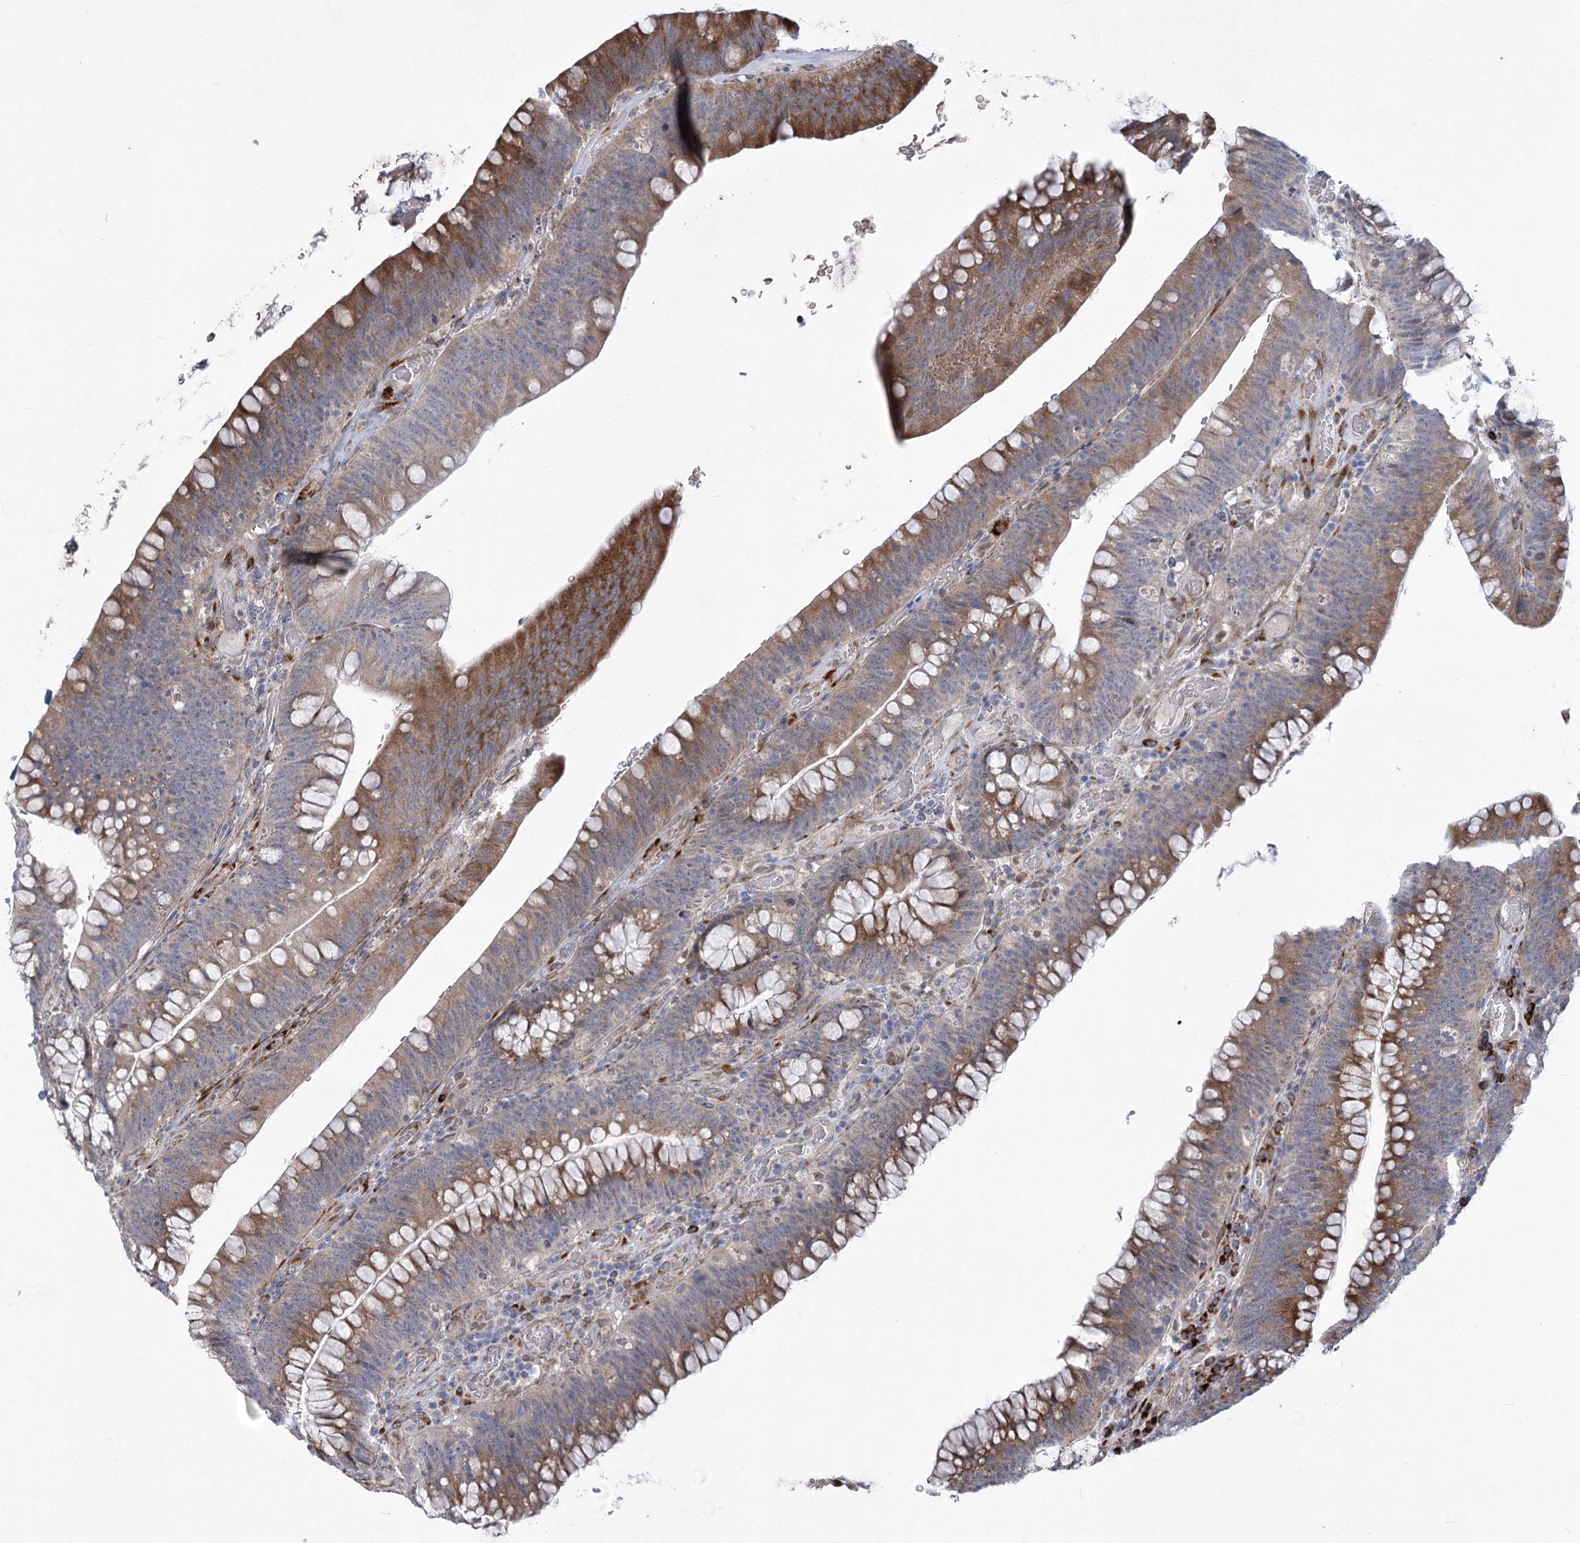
{"staining": {"intensity": "moderate", "quantity": ">75%", "location": "cytoplasmic/membranous"}, "tissue": "colorectal cancer", "cell_type": "Tumor cells", "image_type": "cancer", "snomed": [{"axis": "morphology", "description": "Normal tissue, NOS"}, {"axis": "topography", "description": "Colon"}], "caption": "Immunohistochemical staining of human colorectal cancer exhibits medium levels of moderate cytoplasmic/membranous protein staining in about >75% of tumor cells. (brown staining indicates protein expression, while blue staining denotes nuclei).", "gene": "GCNT4", "patient": {"sex": "female", "age": 82}}